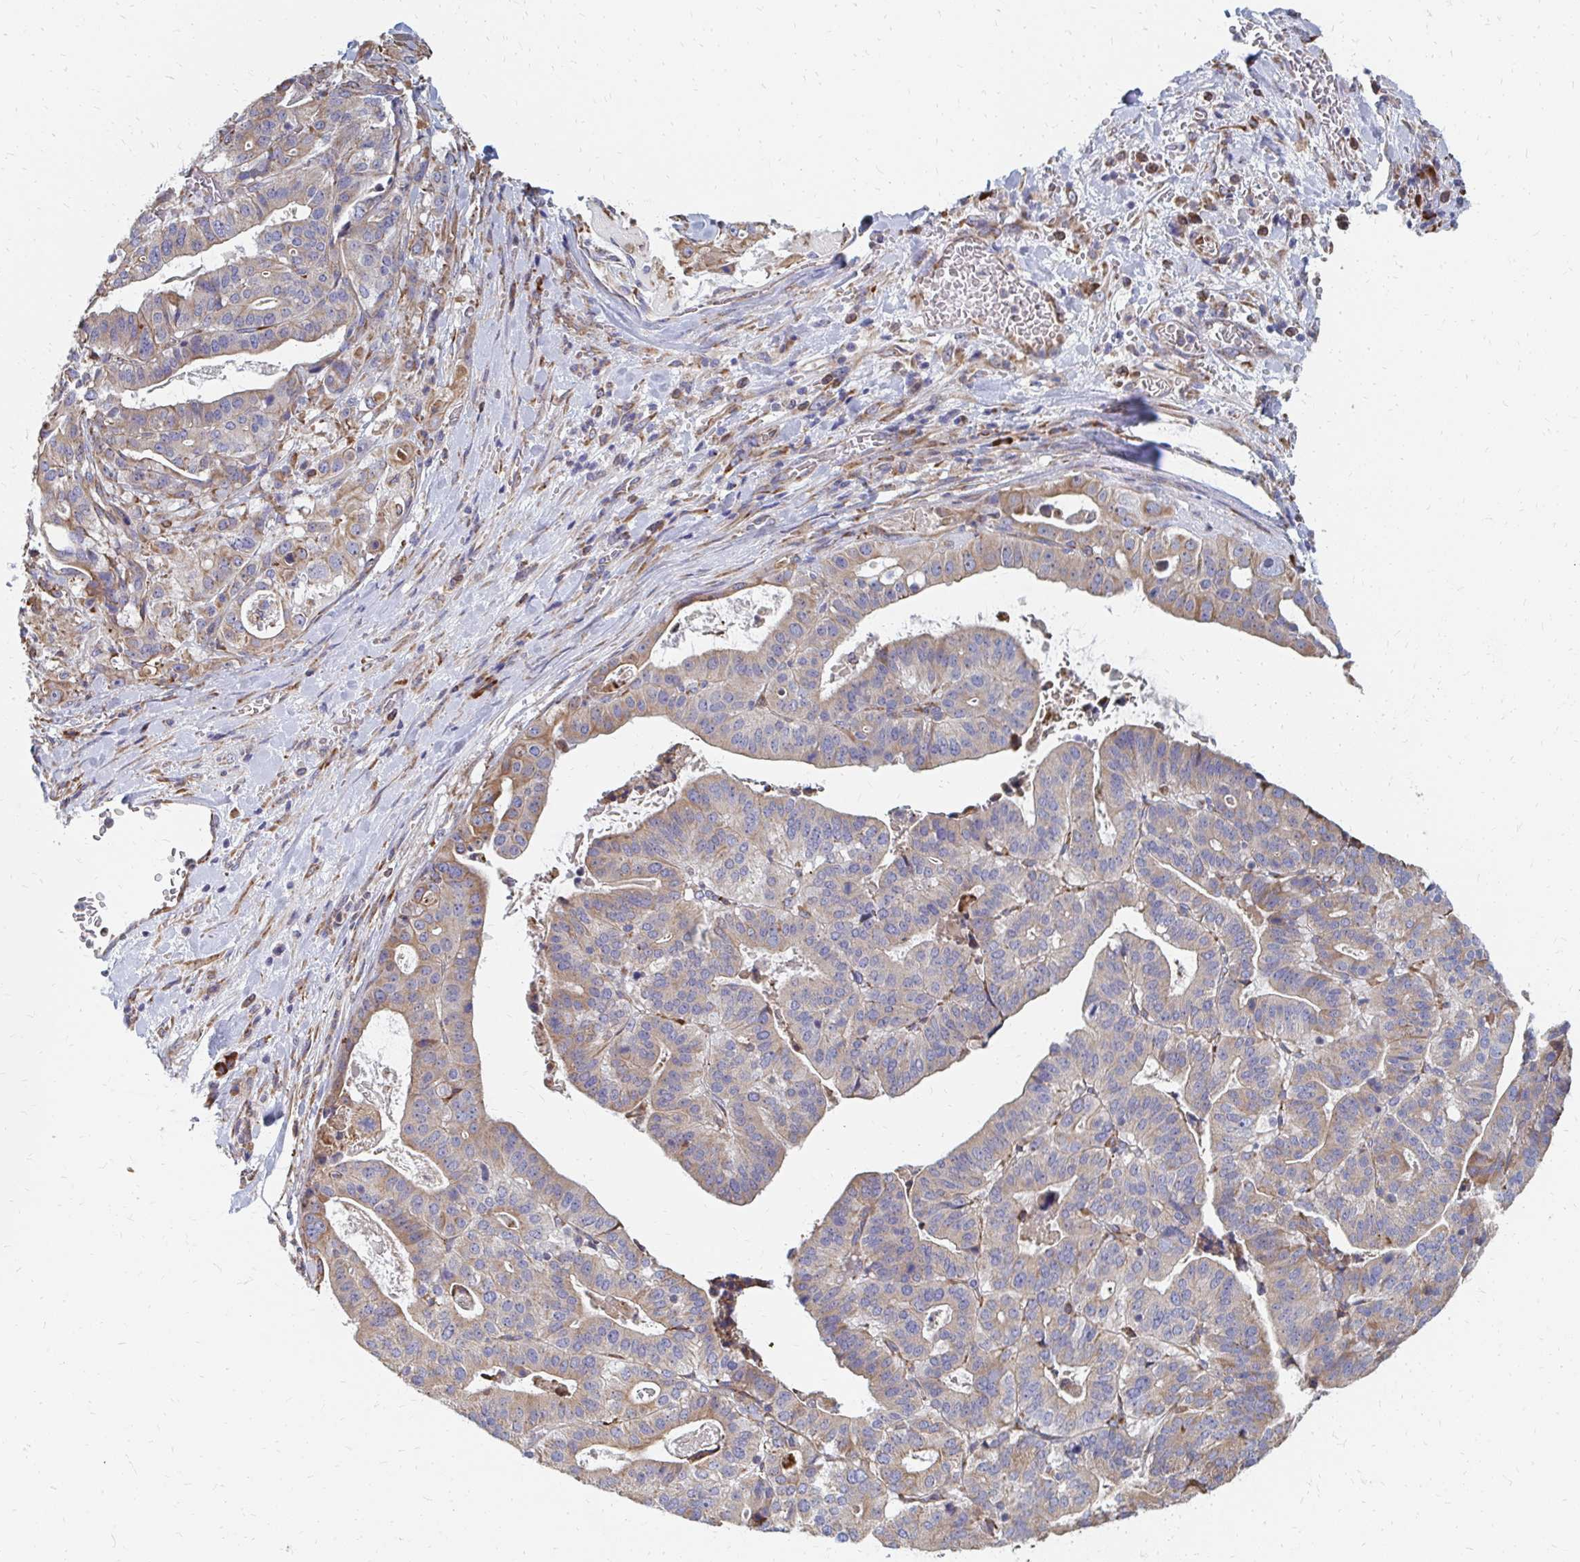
{"staining": {"intensity": "moderate", "quantity": "<25%", "location": "cytoplasmic/membranous"}, "tissue": "stomach cancer", "cell_type": "Tumor cells", "image_type": "cancer", "snomed": [{"axis": "morphology", "description": "Adenocarcinoma, NOS"}, {"axis": "topography", "description": "Stomach"}], "caption": "IHC photomicrograph of neoplastic tissue: human adenocarcinoma (stomach) stained using immunohistochemistry (IHC) demonstrates low levels of moderate protein expression localized specifically in the cytoplasmic/membranous of tumor cells, appearing as a cytoplasmic/membranous brown color.", "gene": "PPP1R13L", "patient": {"sex": "male", "age": 48}}